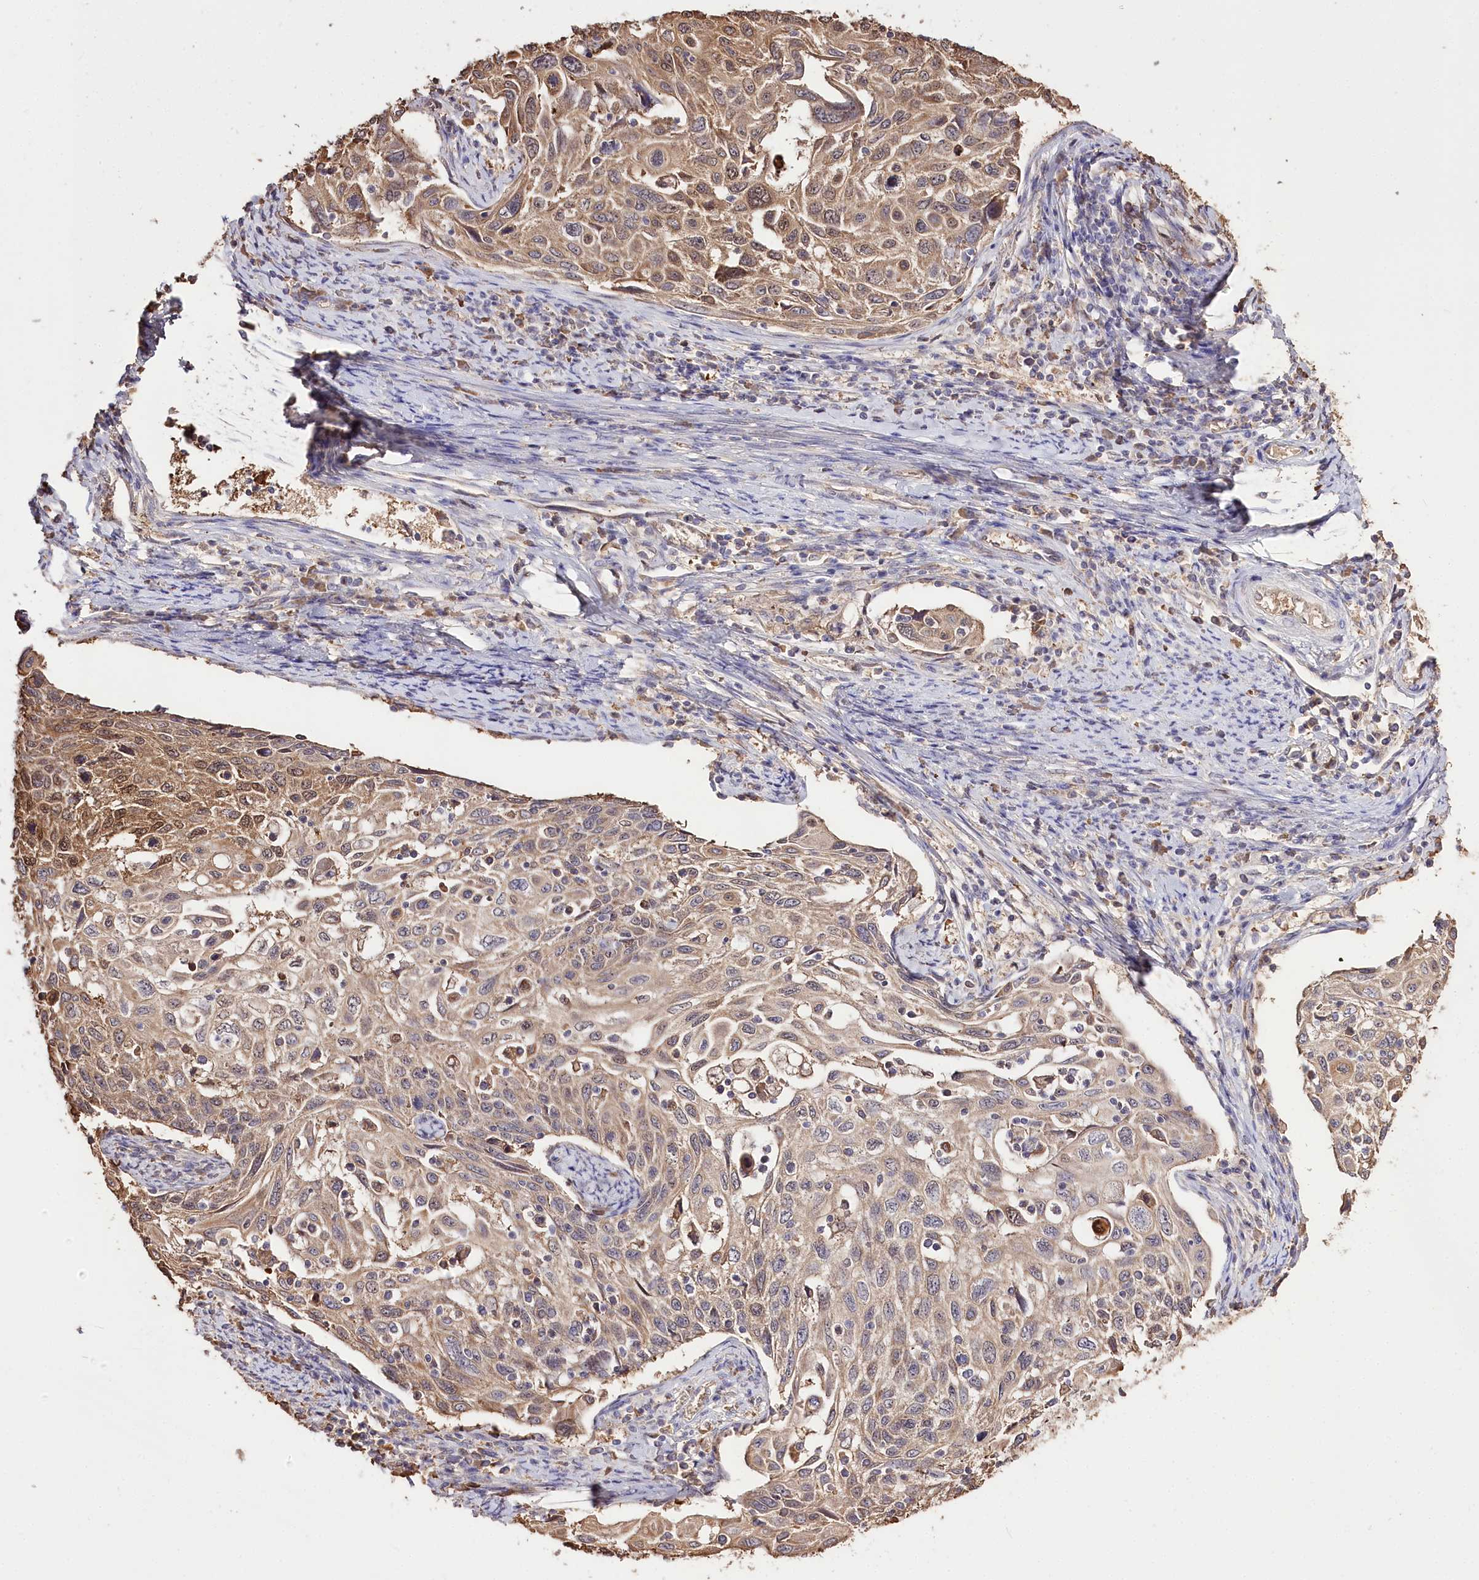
{"staining": {"intensity": "moderate", "quantity": ">75%", "location": "cytoplasmic/membranous"}, "tissue": "cervical cancer", "cell_type": "Tumor cells", "image_type": "cancer", "snomed": [{"axis": "morphology", "description": "Squamous cell carcinoma, NOS"}, {"axis": "topography", "description": "Cervix"}], "caption": "Tumor cells reveal moderate cytoplasmic/membranous staining in about >75% of cells in cervical cancer.", "gene": "R3HDM2", "patient": {"sex": "female", "age": 70}}